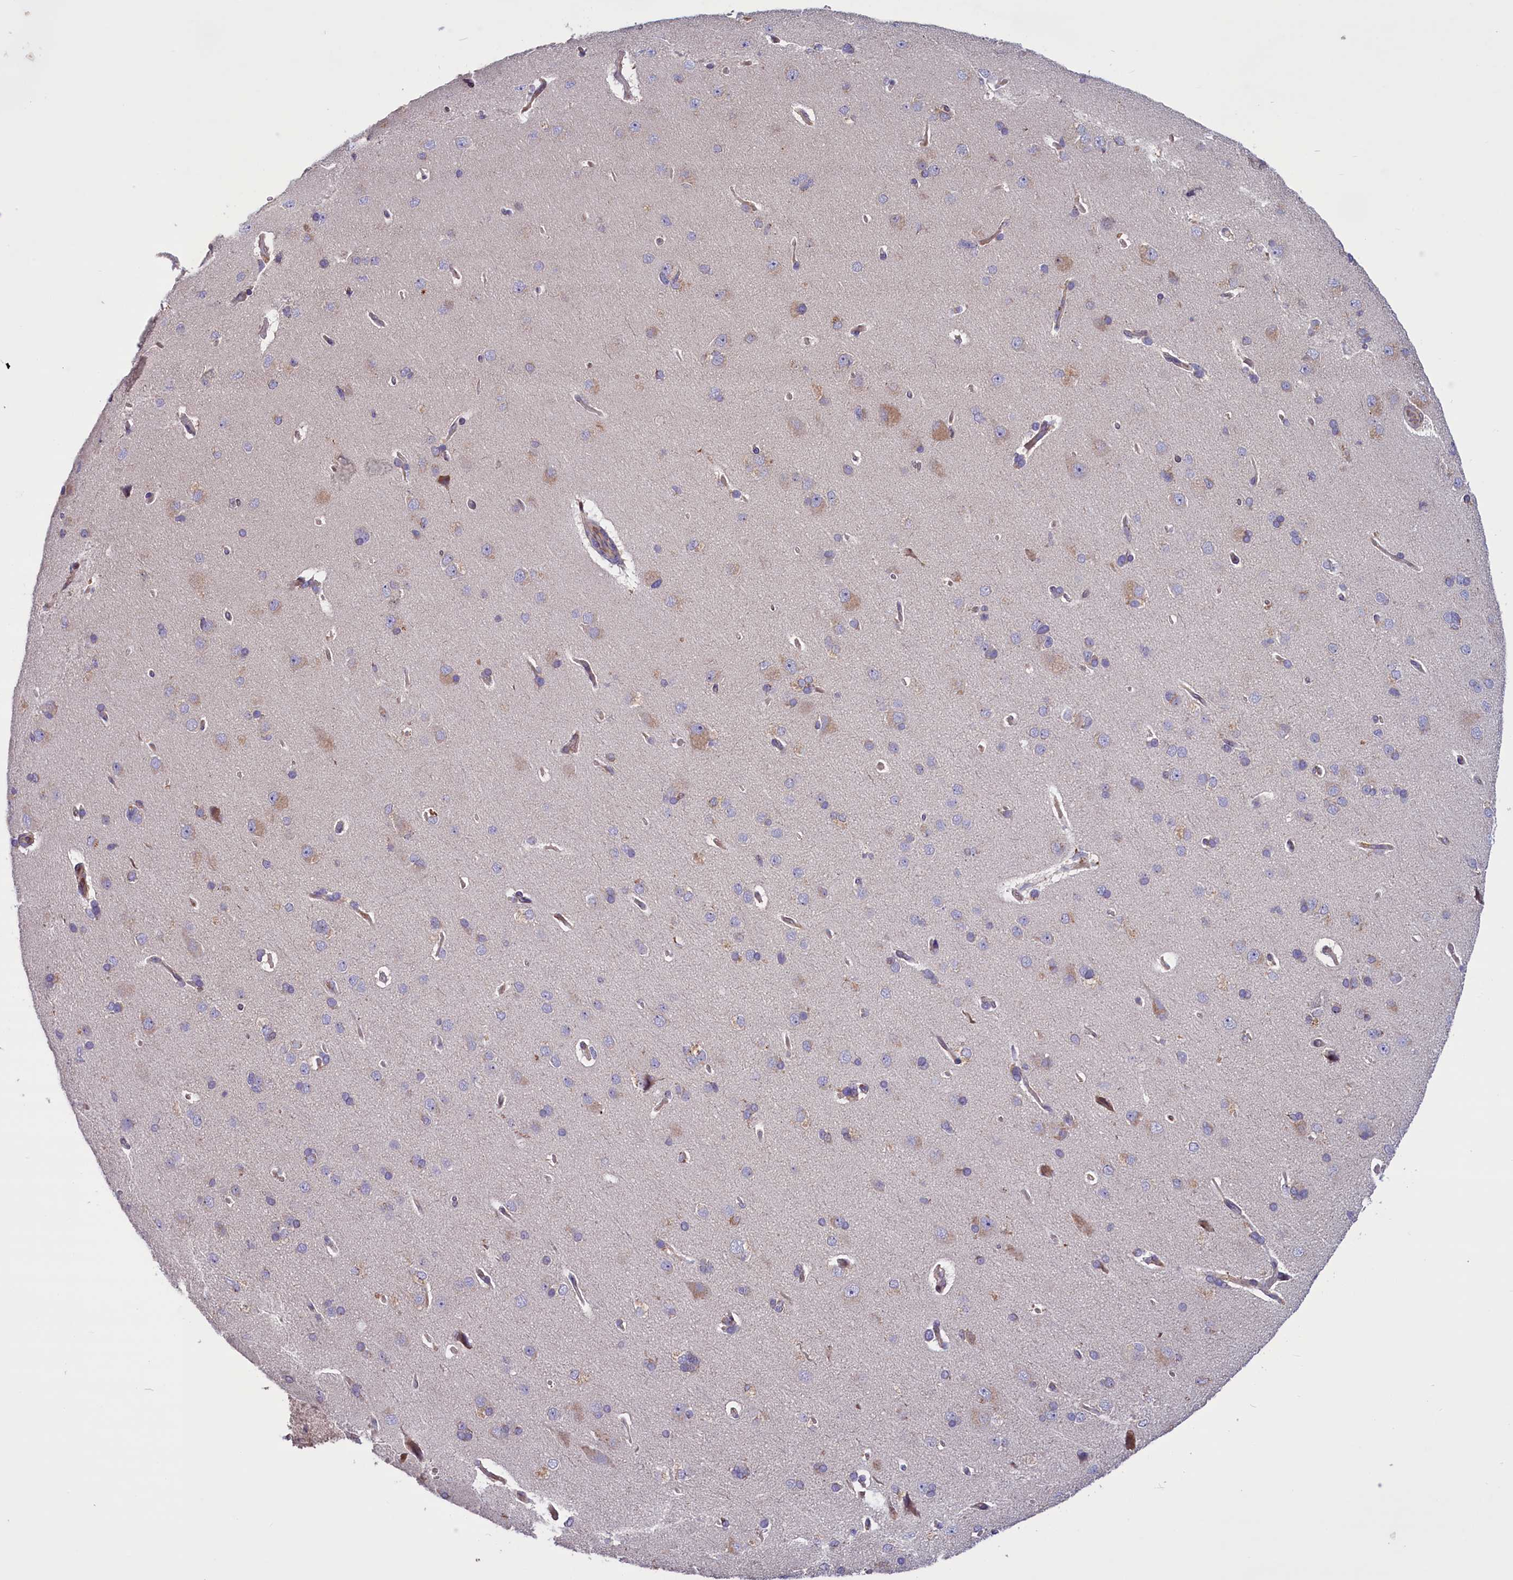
{"staining": {"intensity": "moderate", "quantity": "25%-75%", "location": "cytoplasmic/membranous"}, "tissue": "cerebral cortex", "cell_type": "Endothelial cells", "image_type": "normal", "snomed": [{"axis": "morphology", "description": "Normal tissue, NOS"}, {"axis": "topography", "description": "Cerebral cortex"}], "caption": "Protein expression analysis of unremarkable human cerebral cortex reveals moderate cytoplasmic/membranous expression in about 25%-75% of endothelial cells. The staining is performed using DAB brown chromogen to label protein expression. The nuclei are counter-stained blue using hematoxylin.", "gene": "MIEF2", "patient": {"sex": "male", "age": 62}}